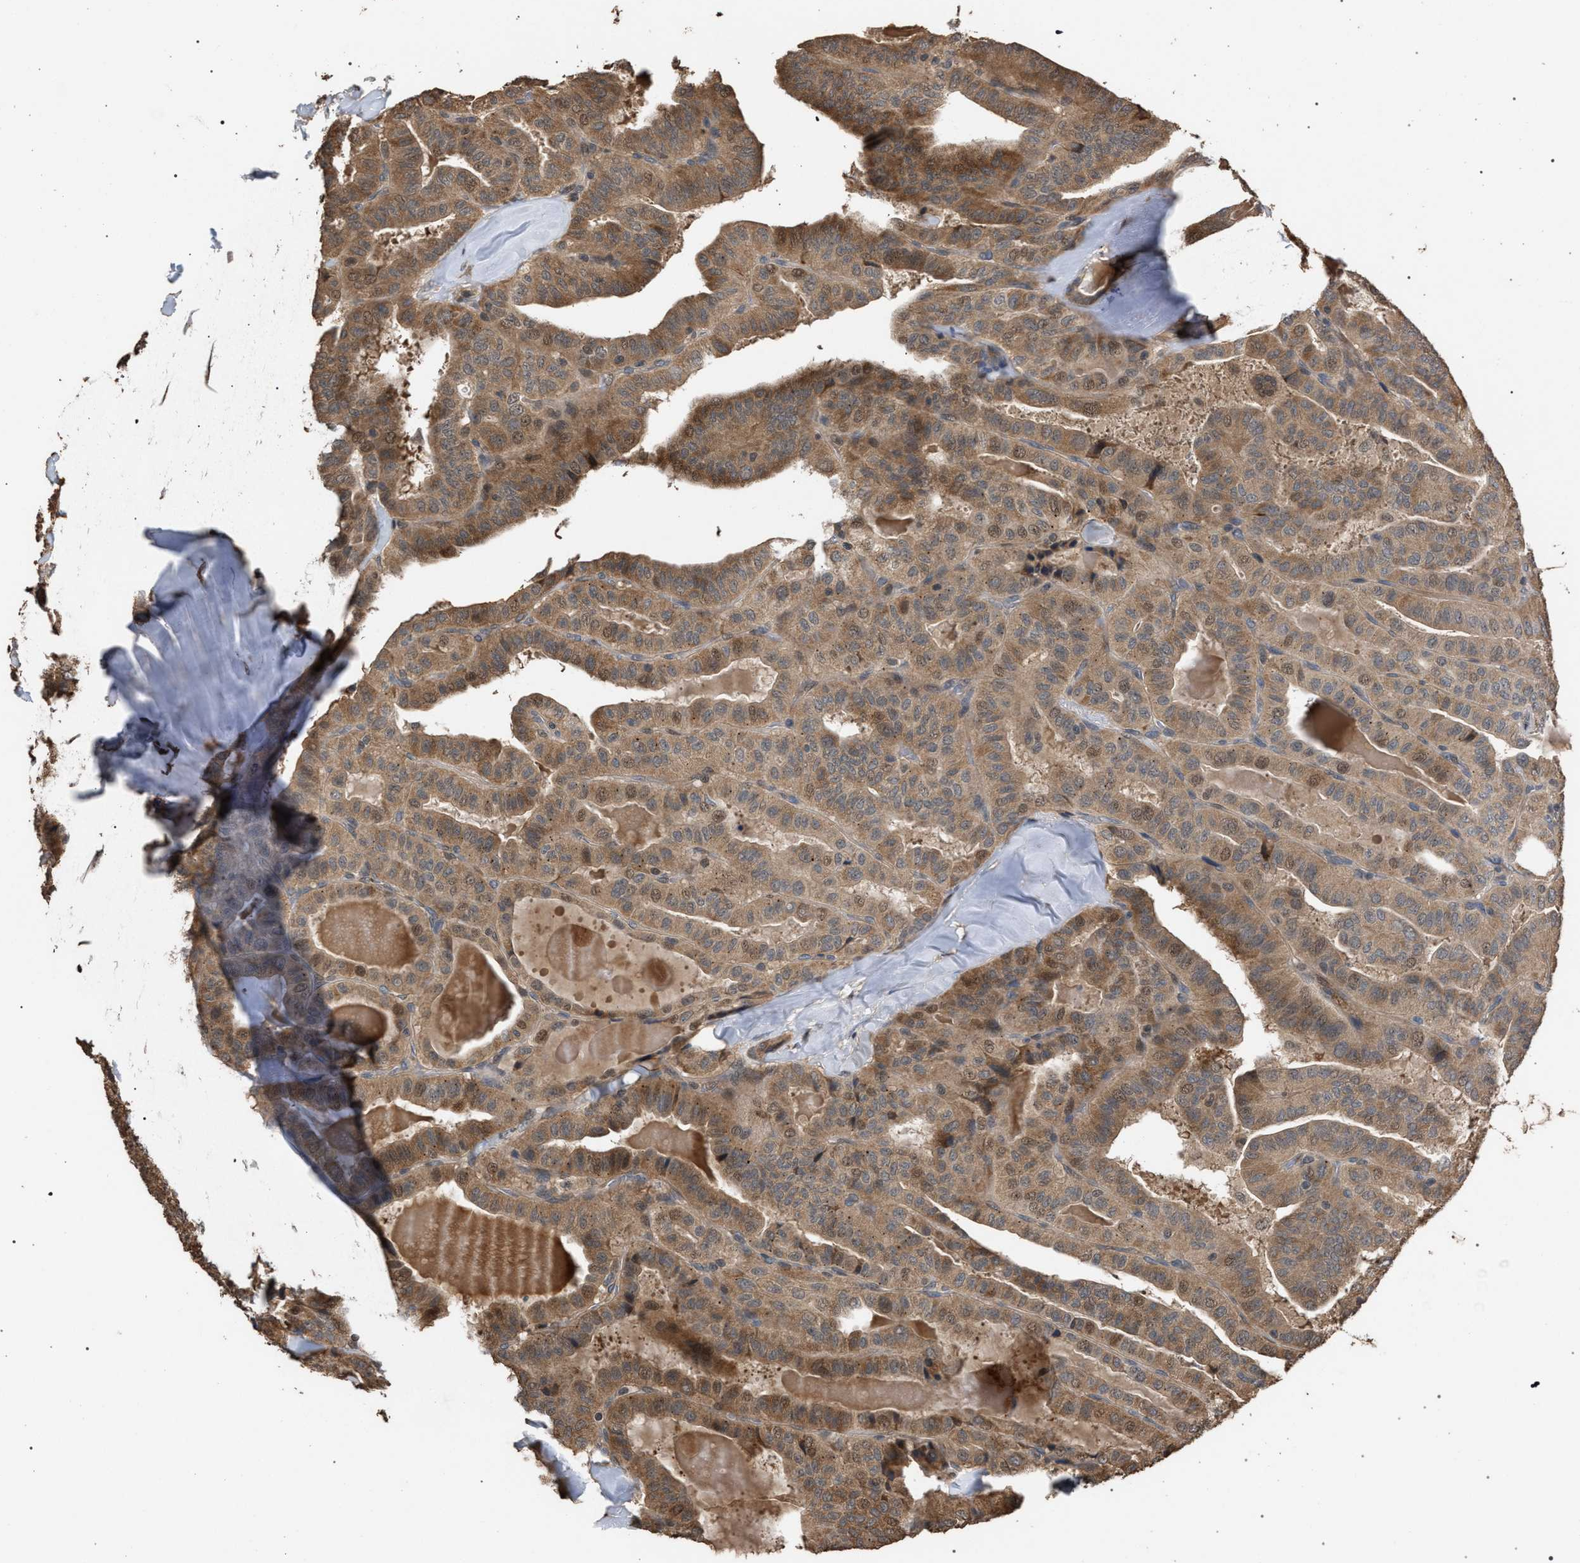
{"staining": {"intensity": "moderate", "quantity": ">75%", "location": "cytoplasmic/membranous"}, "tissue": "thyroid cancer", "cell_type": "Tumor cells", "image_type": "cancer", "snomed": [{"axis": "morphology", "description": "Papillary adenocarcinoma, NOS"}, {"axis": "topography", "description": "Thyroid gland"}], "caption": "Papillary adenocarcinoma (thyroid) stained with a protein marker exhibits moderate staining in tumor cells.", "gene": "NAA35", "patient": {"sex": "male", "age": 77}}